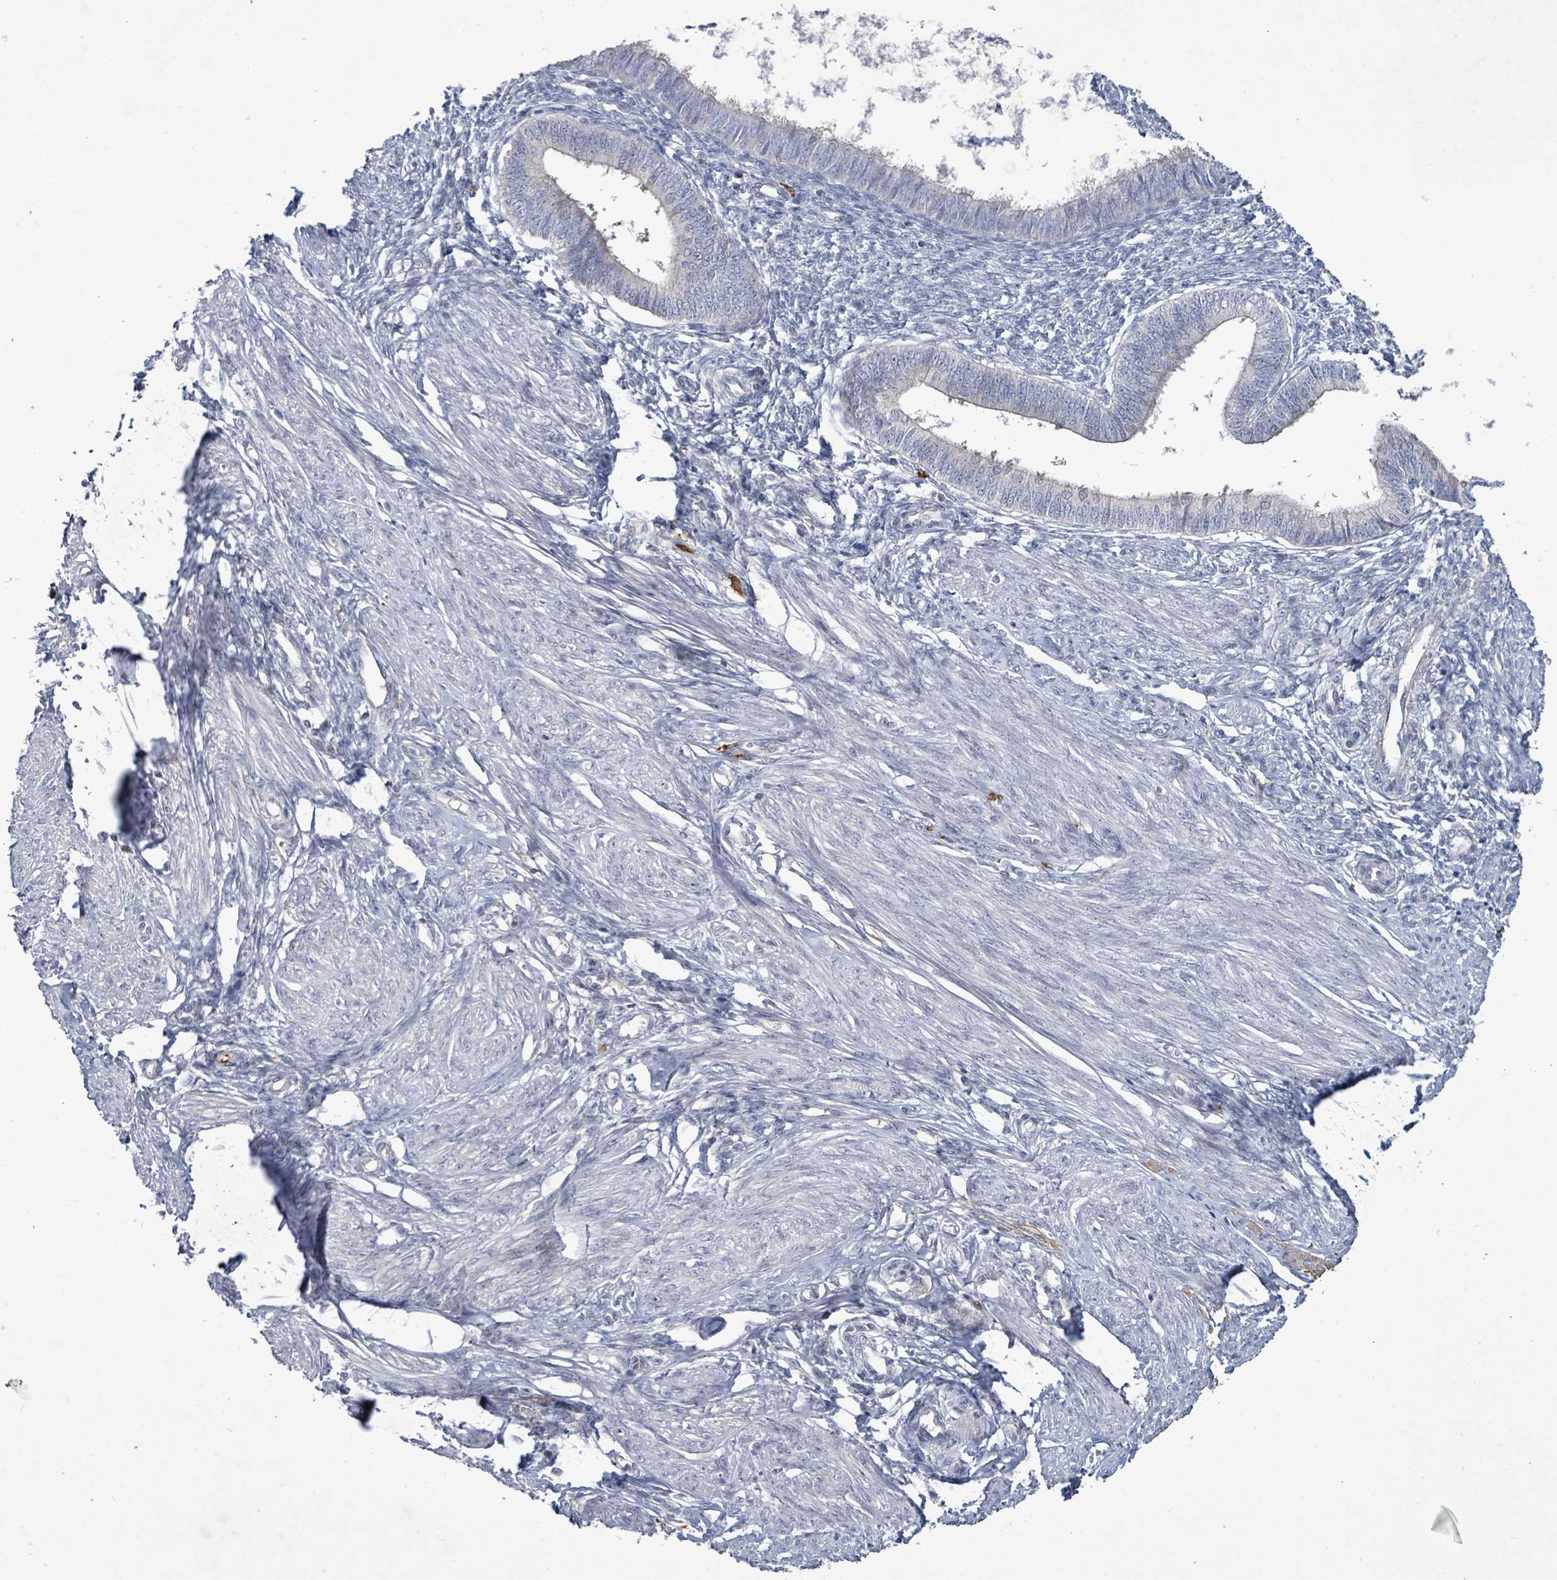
{"staining": {"intensity": "negative", "quantity": "none", "location": "none"}, "tissue": "endometrium", "cell_type": "Cells in endometrial stroma", "image_type": "normal", "snomed": [{"axis": "morphology", "description": "Normal tissue, NOS"}, {"axis": "topography", "description": "Endometrium"}], "caption": "IHC histopathology image of normal human endometrium stained for a protein (brown), which displays no positivity in cells in endometrial stroma.", "gene": "FAM210A", "patient": {"sex": "female", "age": 46}}